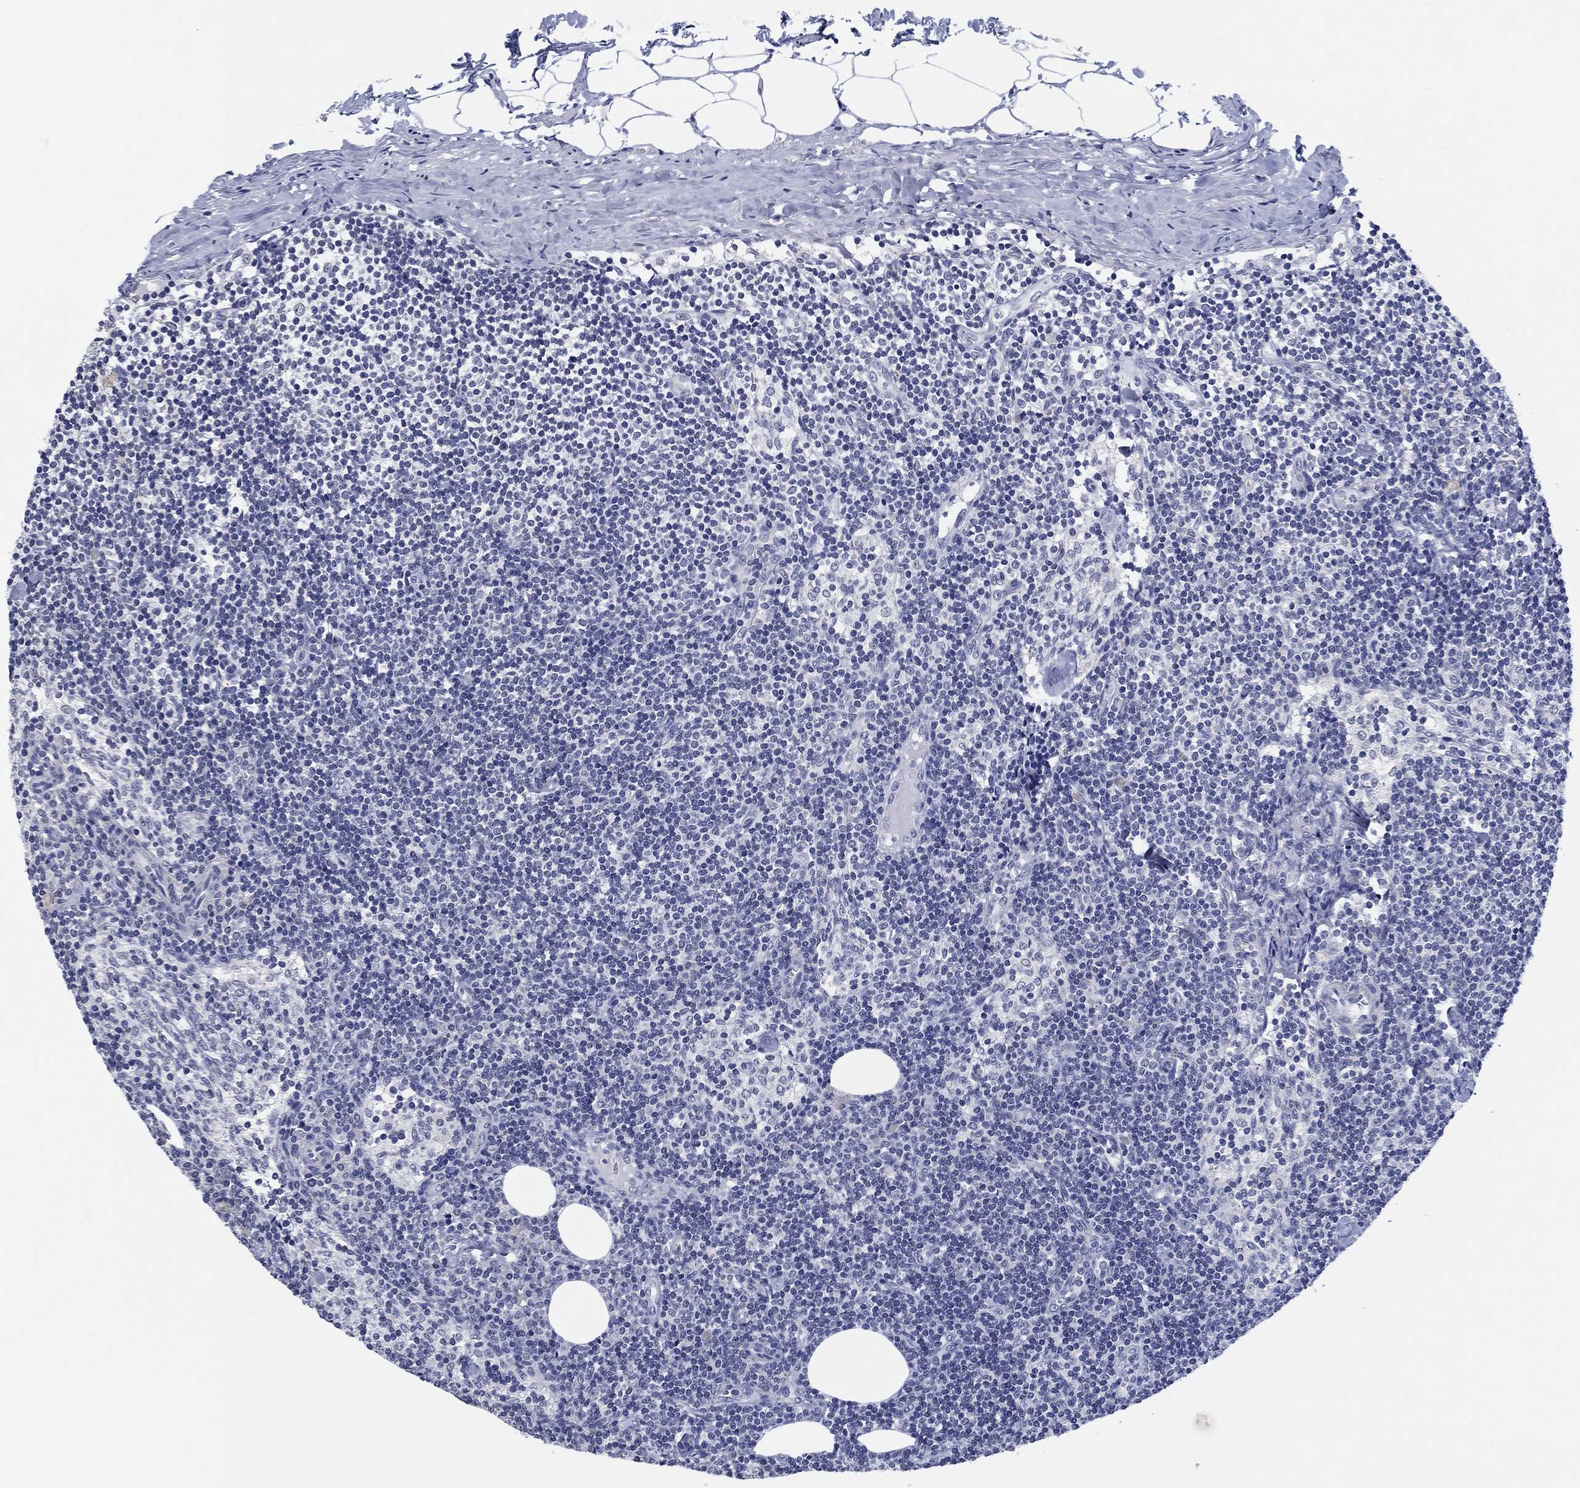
{"staining": {"intensity": "negative", "quantity": "none", "location": "none"}, "tissue": "lymph node", "cell_type": "Germinal center cells", "image_type": "normal", "snomed": [{"axis": "morphology", "description": "Normal tissue, NOS"}, {"axis": "topography", "description": "Lymph node"}], "caption": "Germinal center cells show no significant protein staining in unremarkable lymph node.", "gene": "OTUB2", "patient": {"sex": "female", "age": 51}}